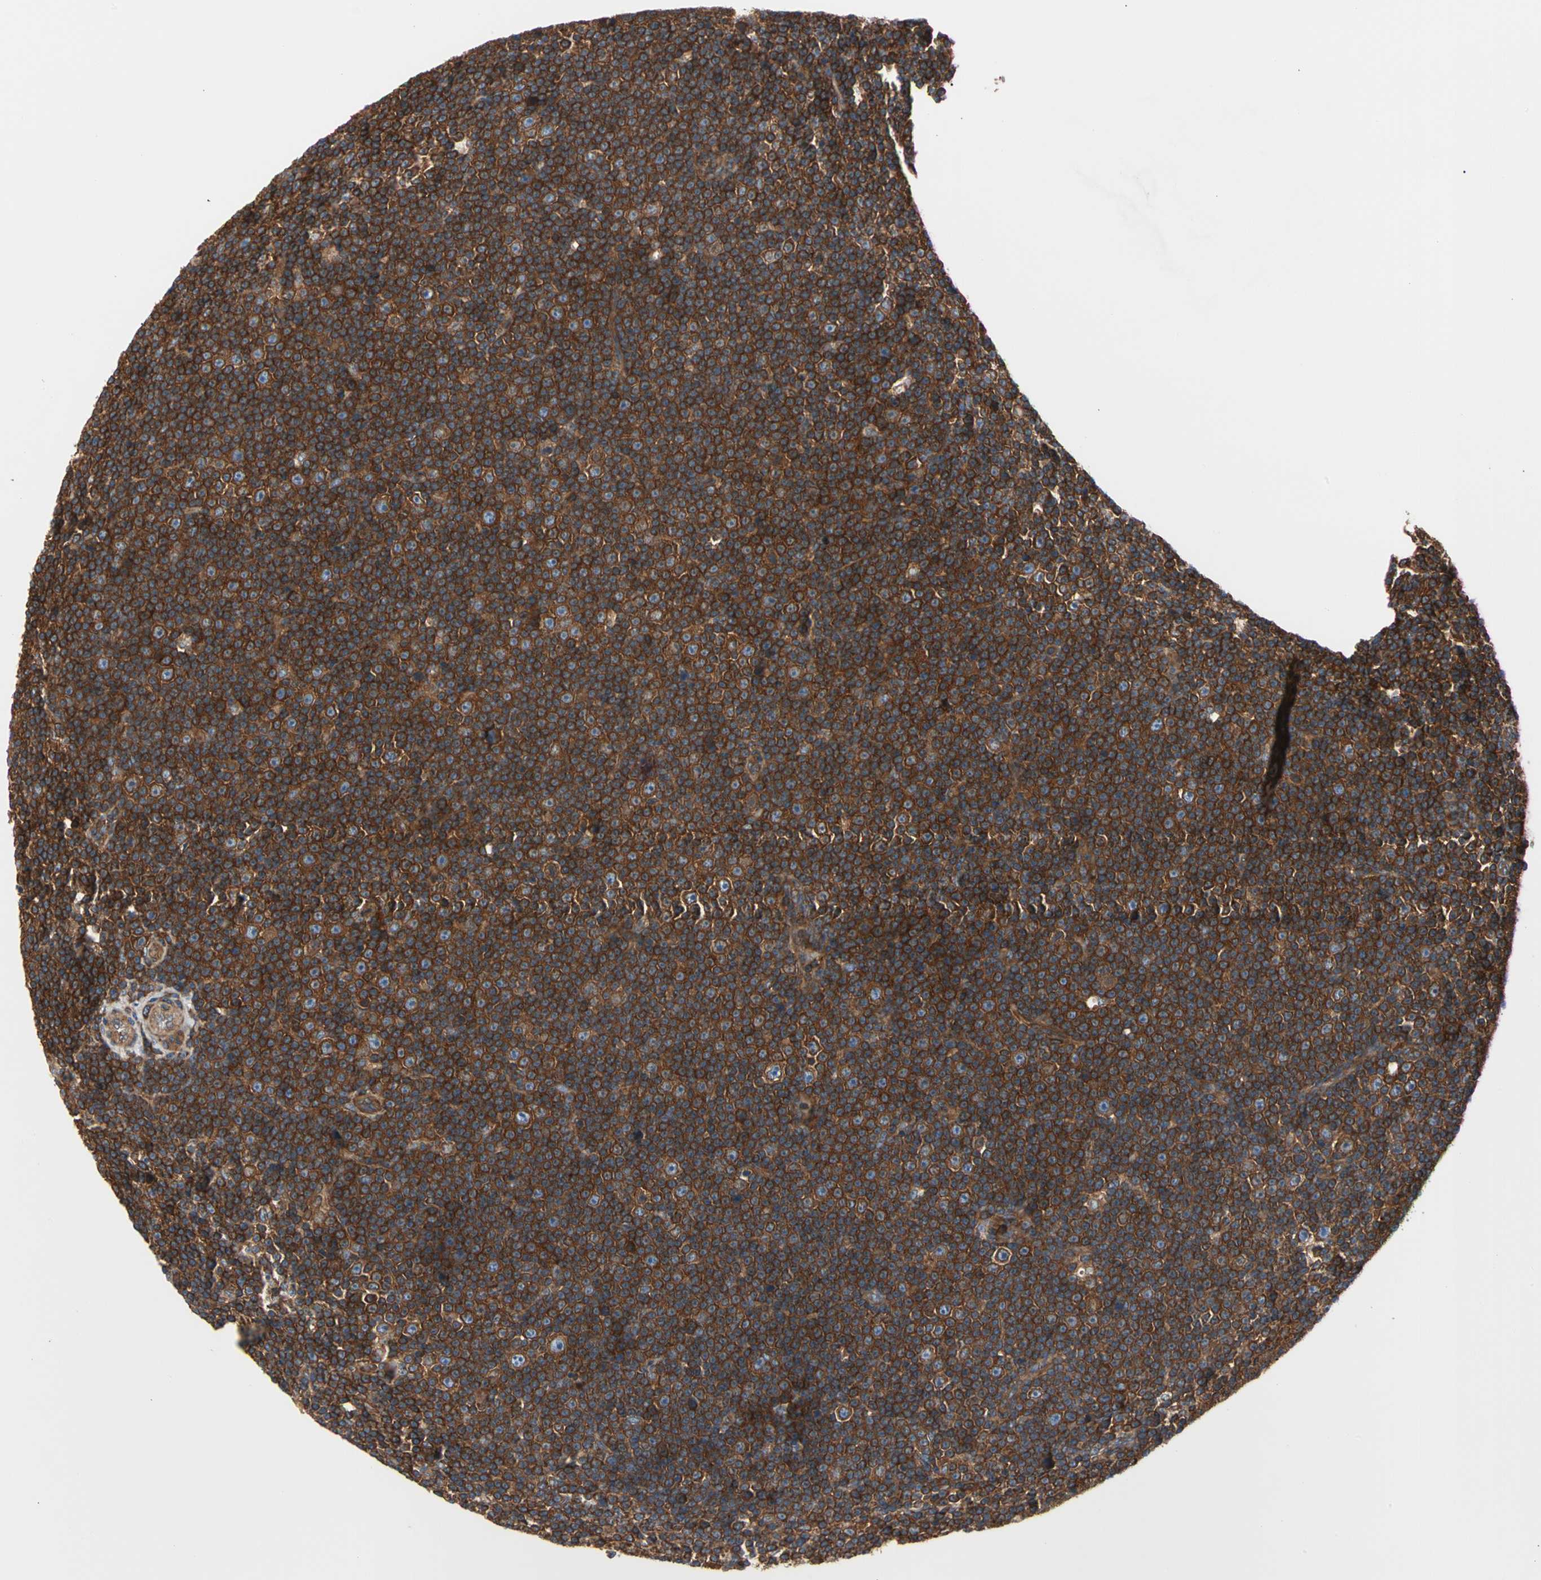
{"staining": {"intensity": "strong", "quantity": ">75%", "location": "cytoplasmic/membranous"}, "tissue": "lymphoma", "cell_type": "Tumor cells", "image_type": "cancer", "snomed": [{"axis": "morphology", "description": "Malignant lymphoma, non-Hodgkin's type, Low grade"}, {"axis": "topography", "description": "Lymph node"}], "caption": "An image of human lymphoma stained for a protein shows strong cytoplasmic/membranous brown staining in tumor cells. The protein is shown in brown color, while the nuclei are stained blue.", "gene": "ROCK1", "patient": {"sex": "female", "age": 67}}